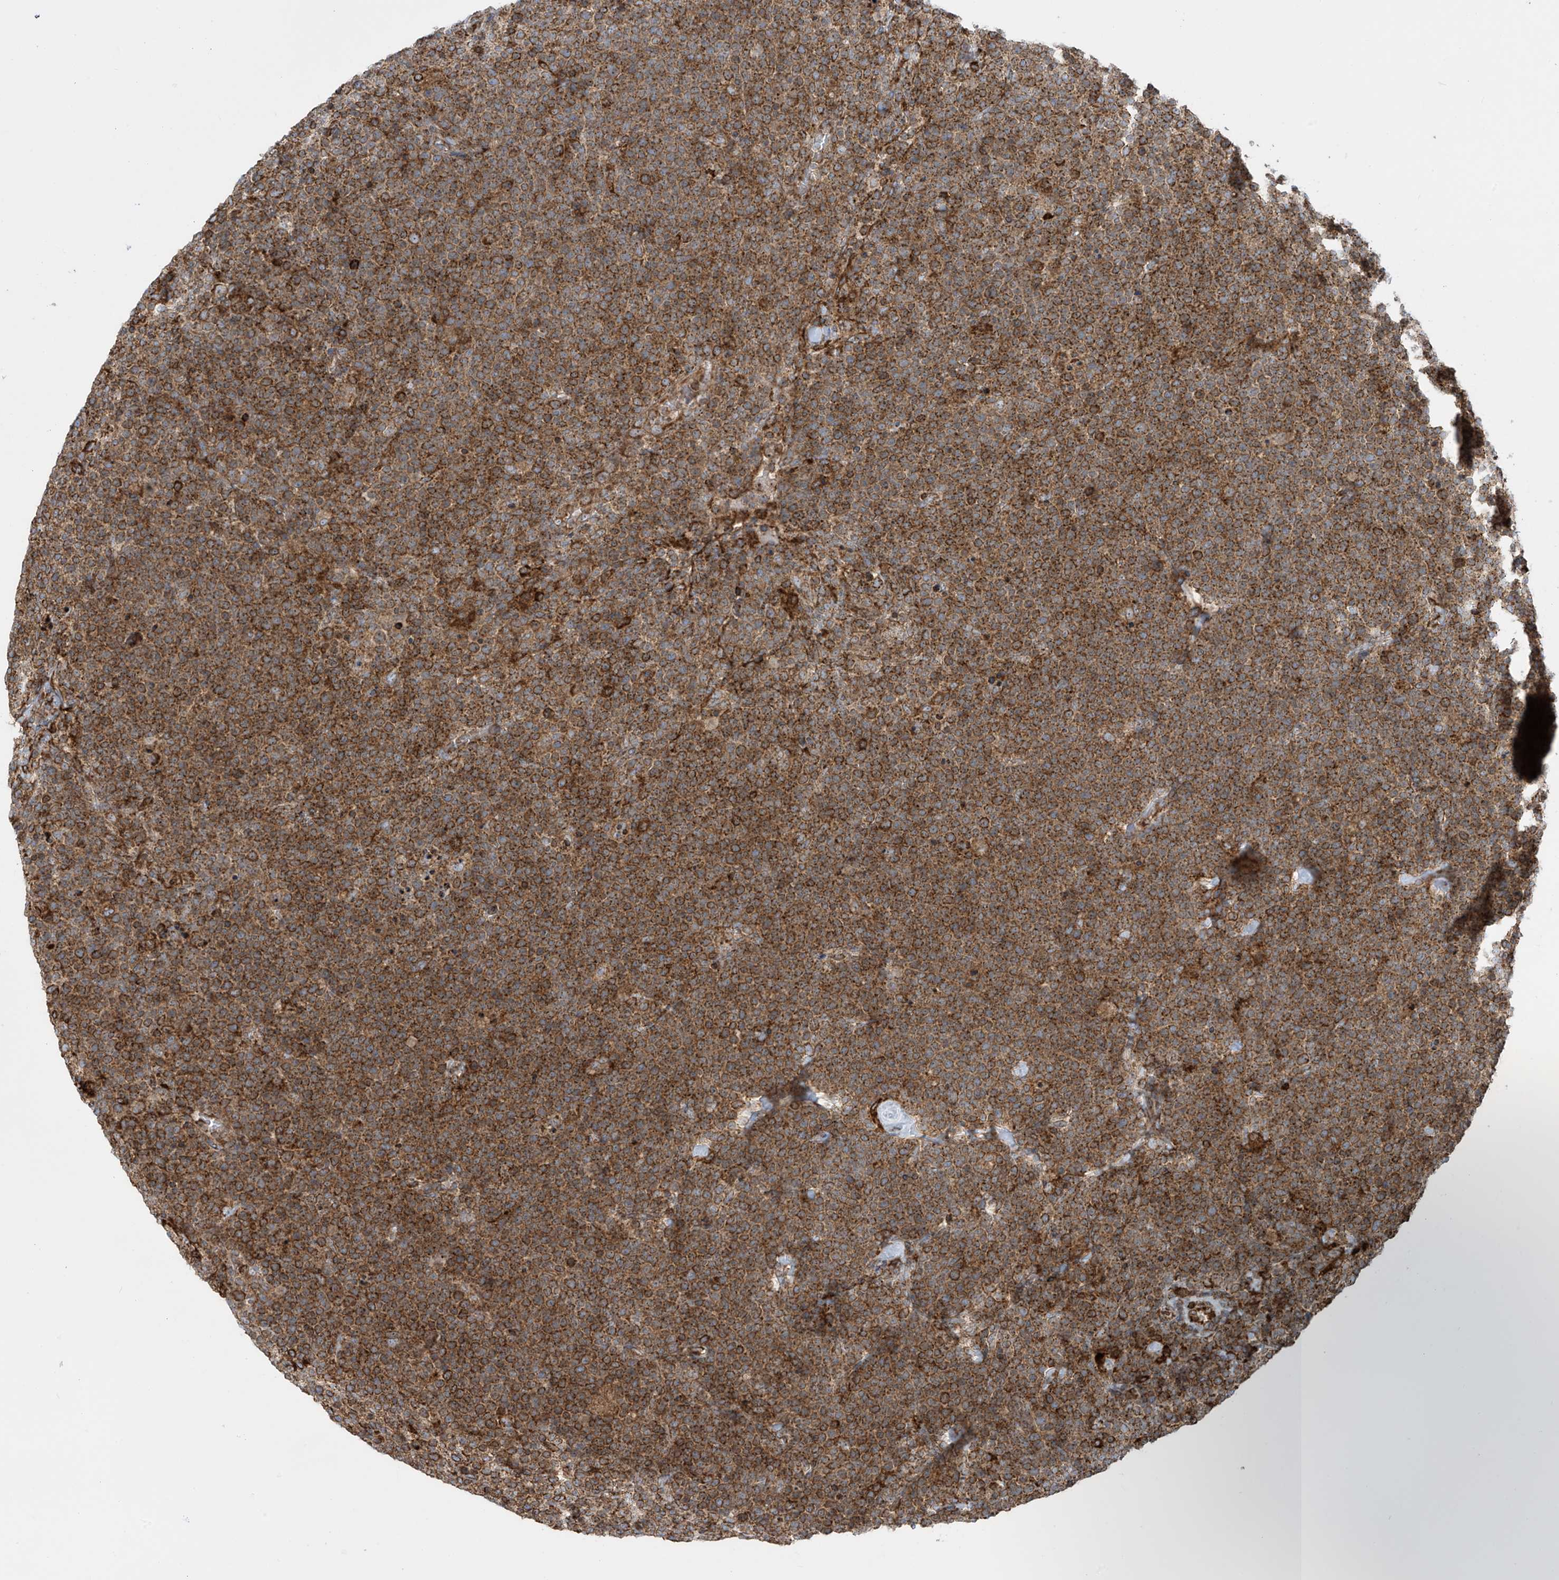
{"staining": {"intensity": "strong", "quantity": ">75%", "location": "cytoplasmic/membranous"}, "tissue": "lymphoma", "cell_type": "Tumor cells", "image_type": "cancer", "snomed": [{"axis": "morphology", "description": "Malignant lymphoma, non-Hodgkin's type, High grade"}, {"axis": "topography", "description": "Lymph node"}], "caption": "Tumor cells demonstrate high levels of strong cytoplasmic/membranous expression in about >75% of cells in lymphoma.", "gene": "MX1", "patient": {"sex": "male", "age": 61}}